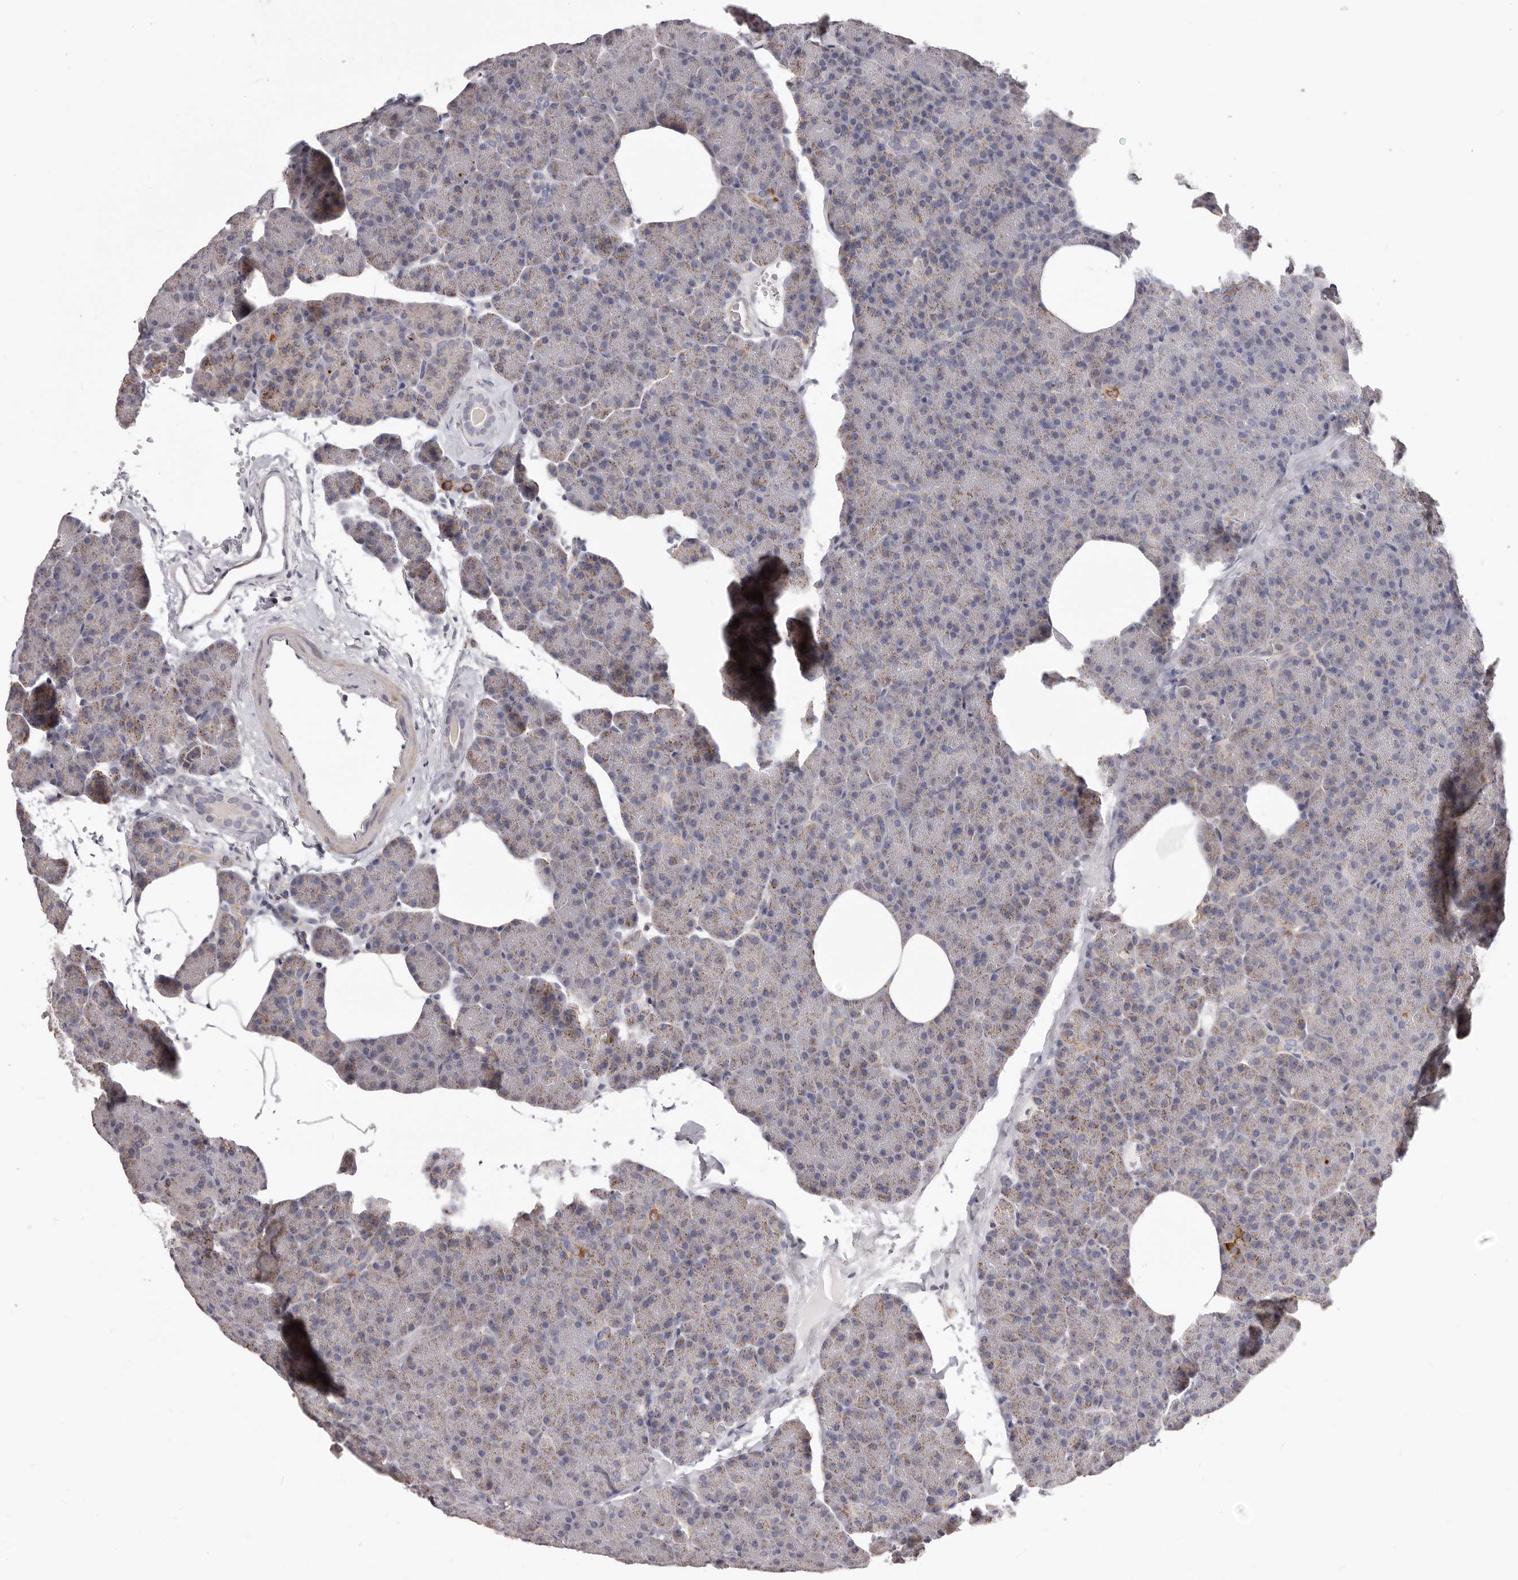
{"staining": {"intensity": "weak", "quantity": "25%-75%", "location": "cytoplasmic/membranous"}, "tissue": "pancreas", "cell_type": "Exocrine glandular cells", "image_type": "normal", "snomed": [{"axis": "morphology", "description": "Normal tissue, NOS"}, {"axis": "morphology", "description": "Carcinoid, malignant, NOS"}, {"axis": "topography", "description": "Pancreas"}], "caption": "DAB (3,3'-diaminobenzidine) immunohistochemical staining of benign human pancreas demonstrates weak cytoplasmic/membranous protein expression in about 25%-75% of exocrine glandular cells.", "gene": "PRMT2", "patient": {"sex": "female", "age": 35}}